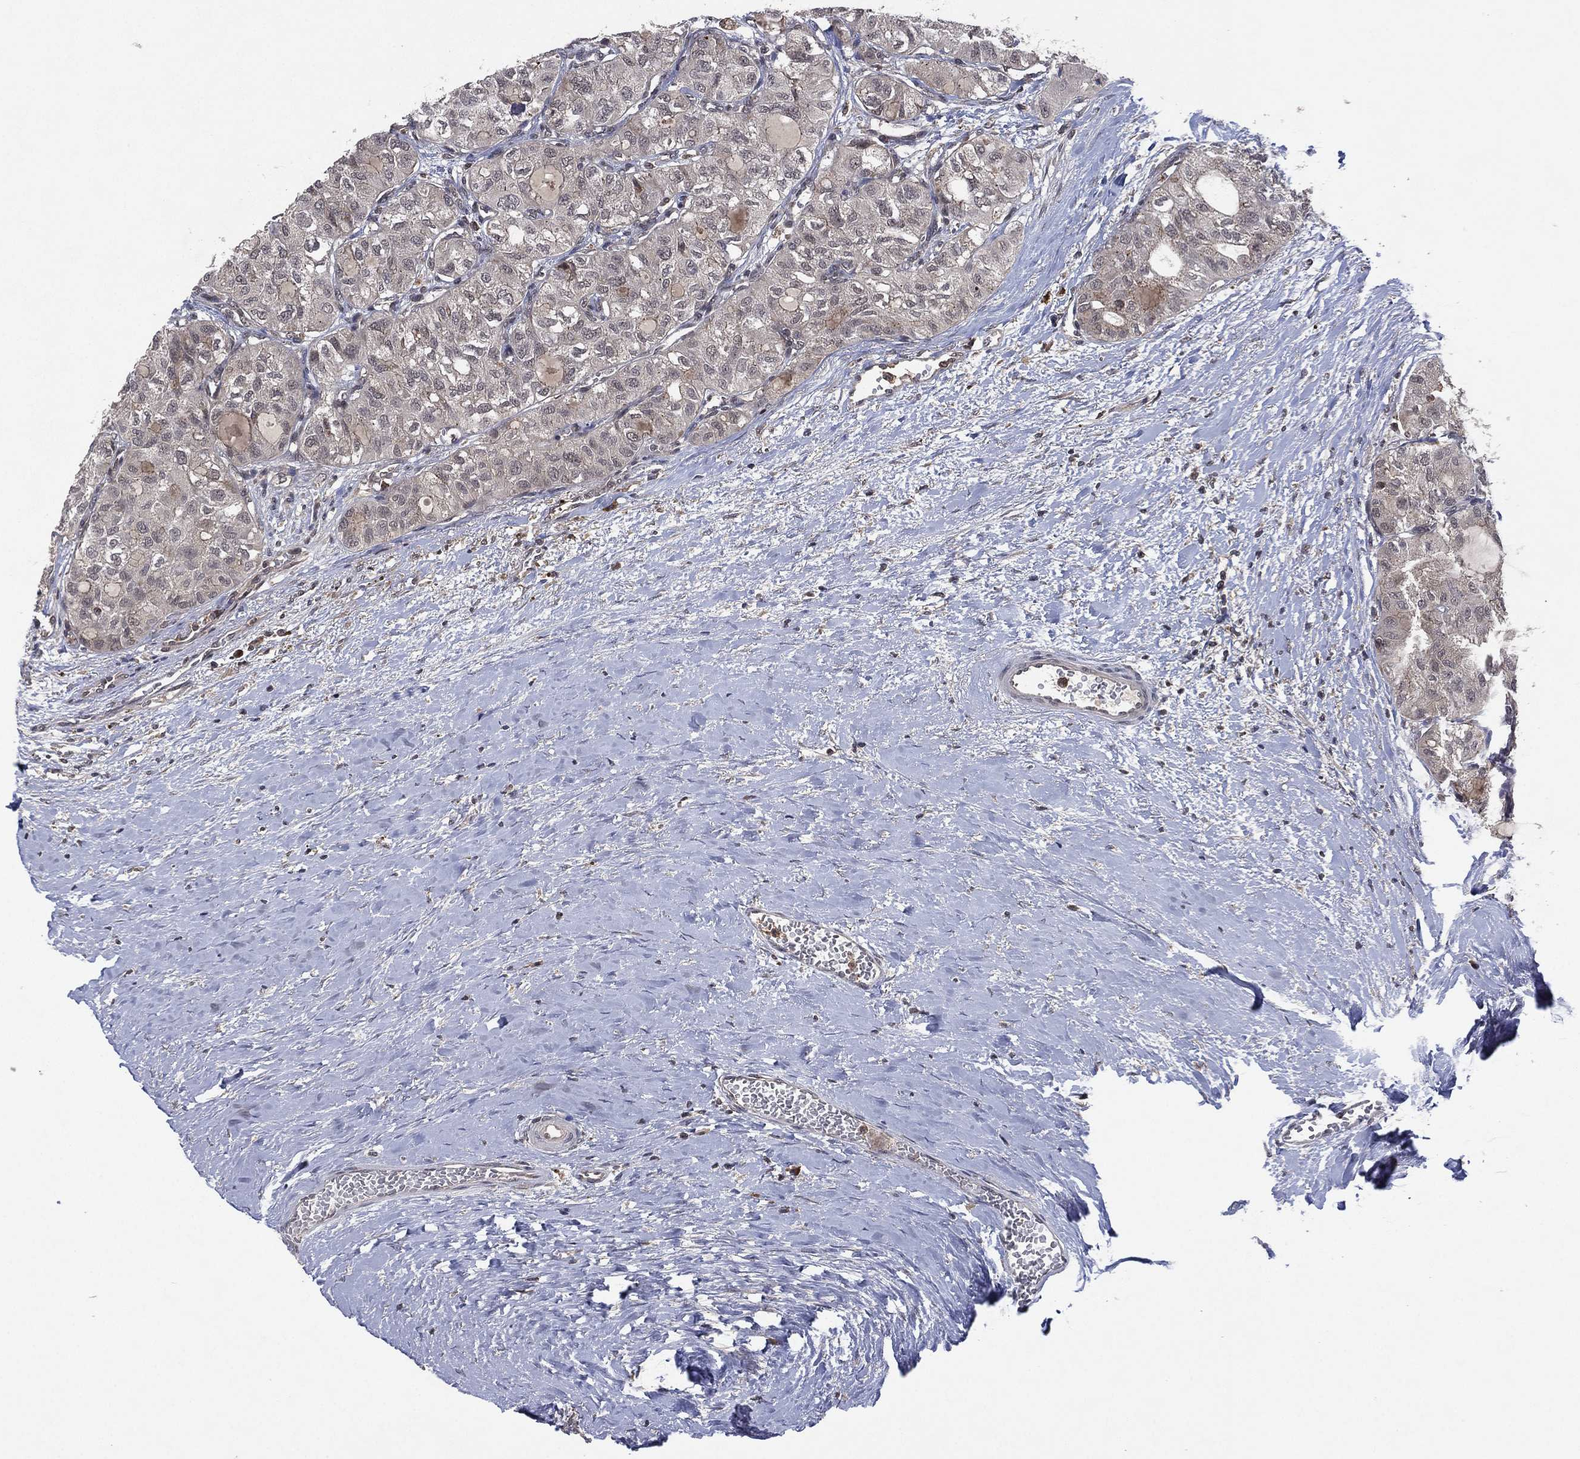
{"staining": {"intensity": "negative", "quantity": "none", "location": "none"}, "tissue": "thyroid cancer", "cell_type": "Tumor cells", "image_type": "cancer", "snomed": [{"axis": "morphology", "description": "Follicular adenoma carcinoma, NOS"}, {"axis": "topography", "description": "Thyroid gland"}], "caption": "Immunohistochemistry (IHC) histopathology image of human thyroid follicular adenoma carcinoma stained for a protein (brown), which shows no positivity in tumor cells.", "gene": "ATG4B", "patient": {"sex": "male", "age": 75}}